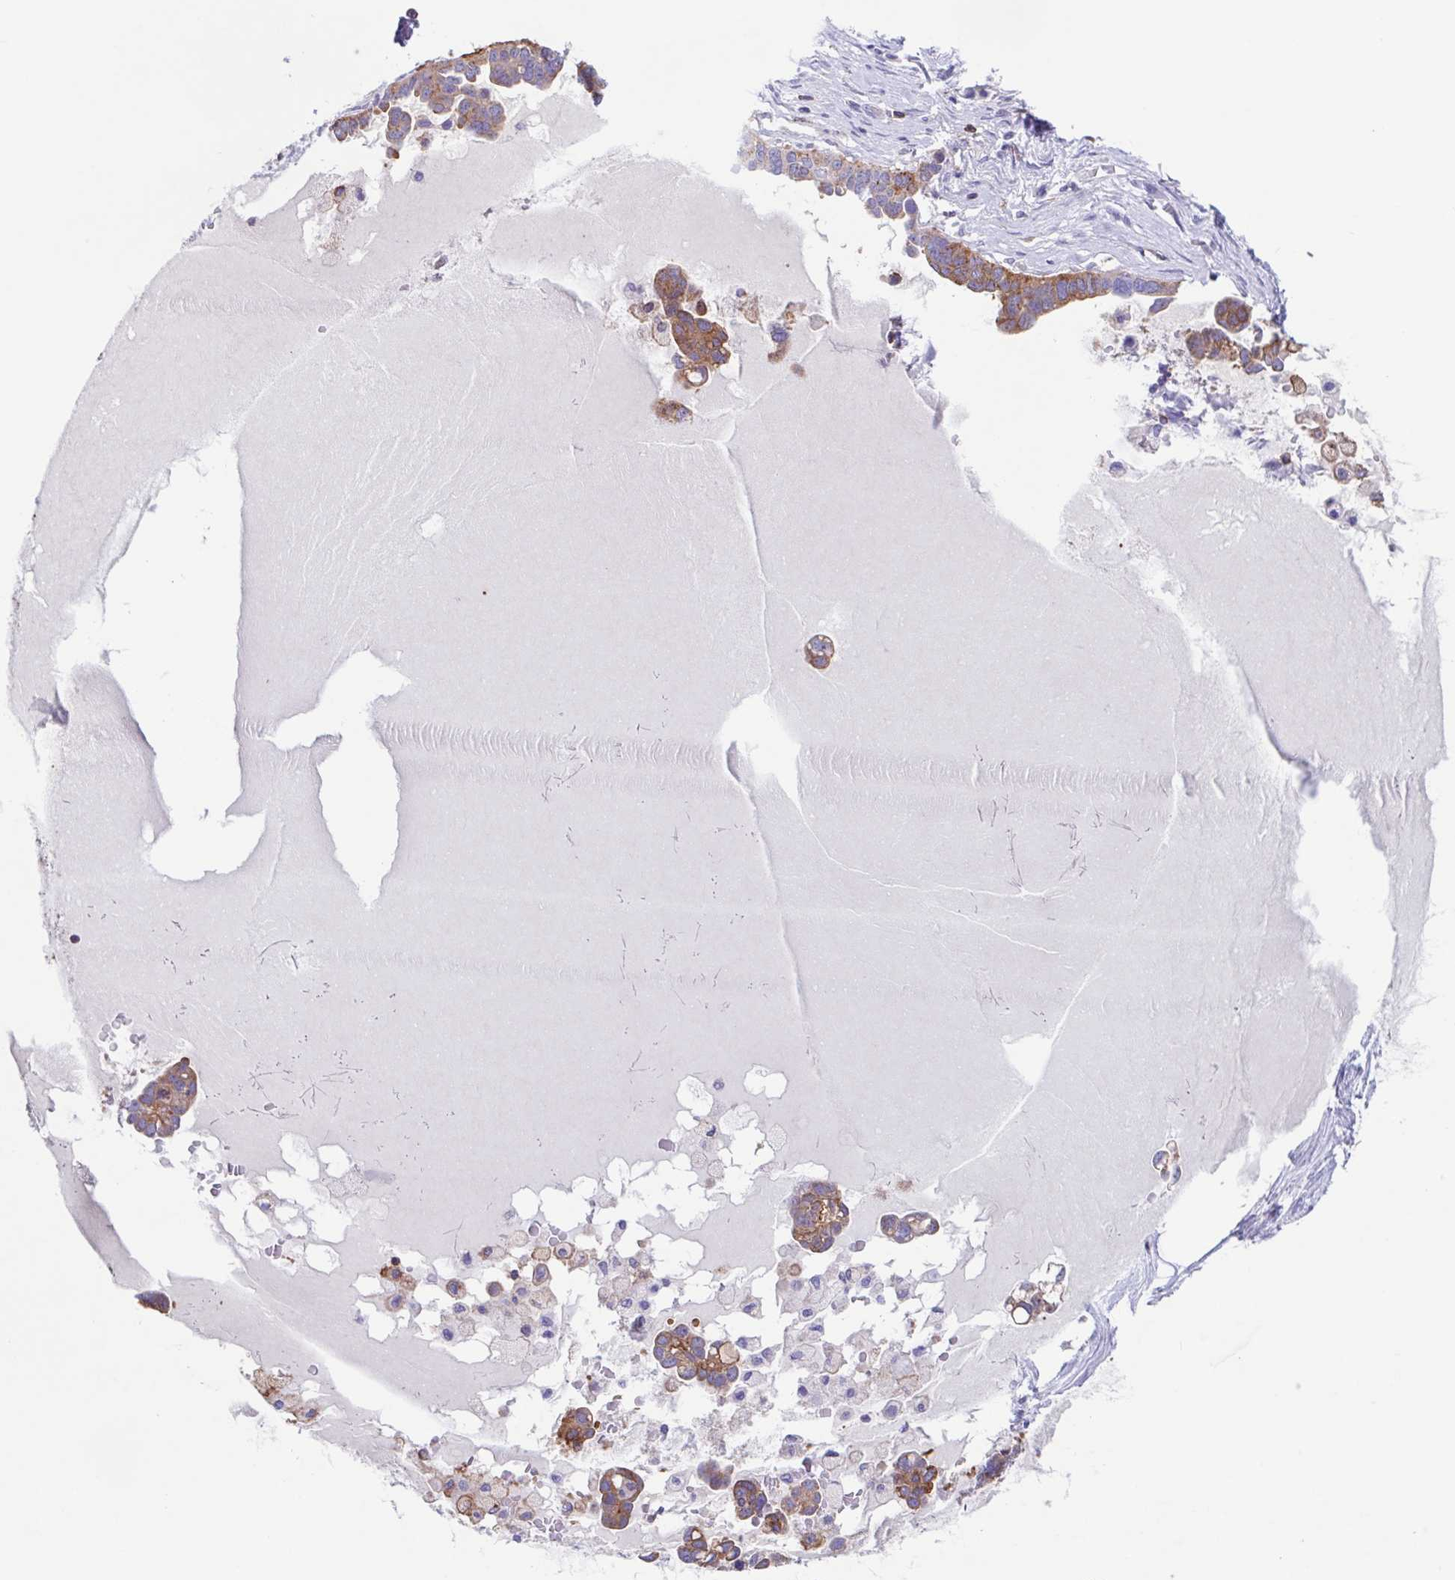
{"staining": {"intensity": "moderate", "quantity": ">75%", "location": "cytoplasmic/membranous"}, "tissue": "ovarian cancer", "cell_type": "Tumor cells", "image_type": "cancer", "snomed": [{"axis": "morphology", "description": "Cystadenocarcinoma, serous, NOS"}, {"axis": "topography", "description": "Ovary"}], "caption": "Approximately >75% of tumor cells in serous cystadenocarcinoma (ovarian) exhibit moderate cytoplasmic/membranous protein staining as visualized by brown immunohistochemical staining.", "gene": "TPD52", "patient": {"sex": "female", "age": 54}}